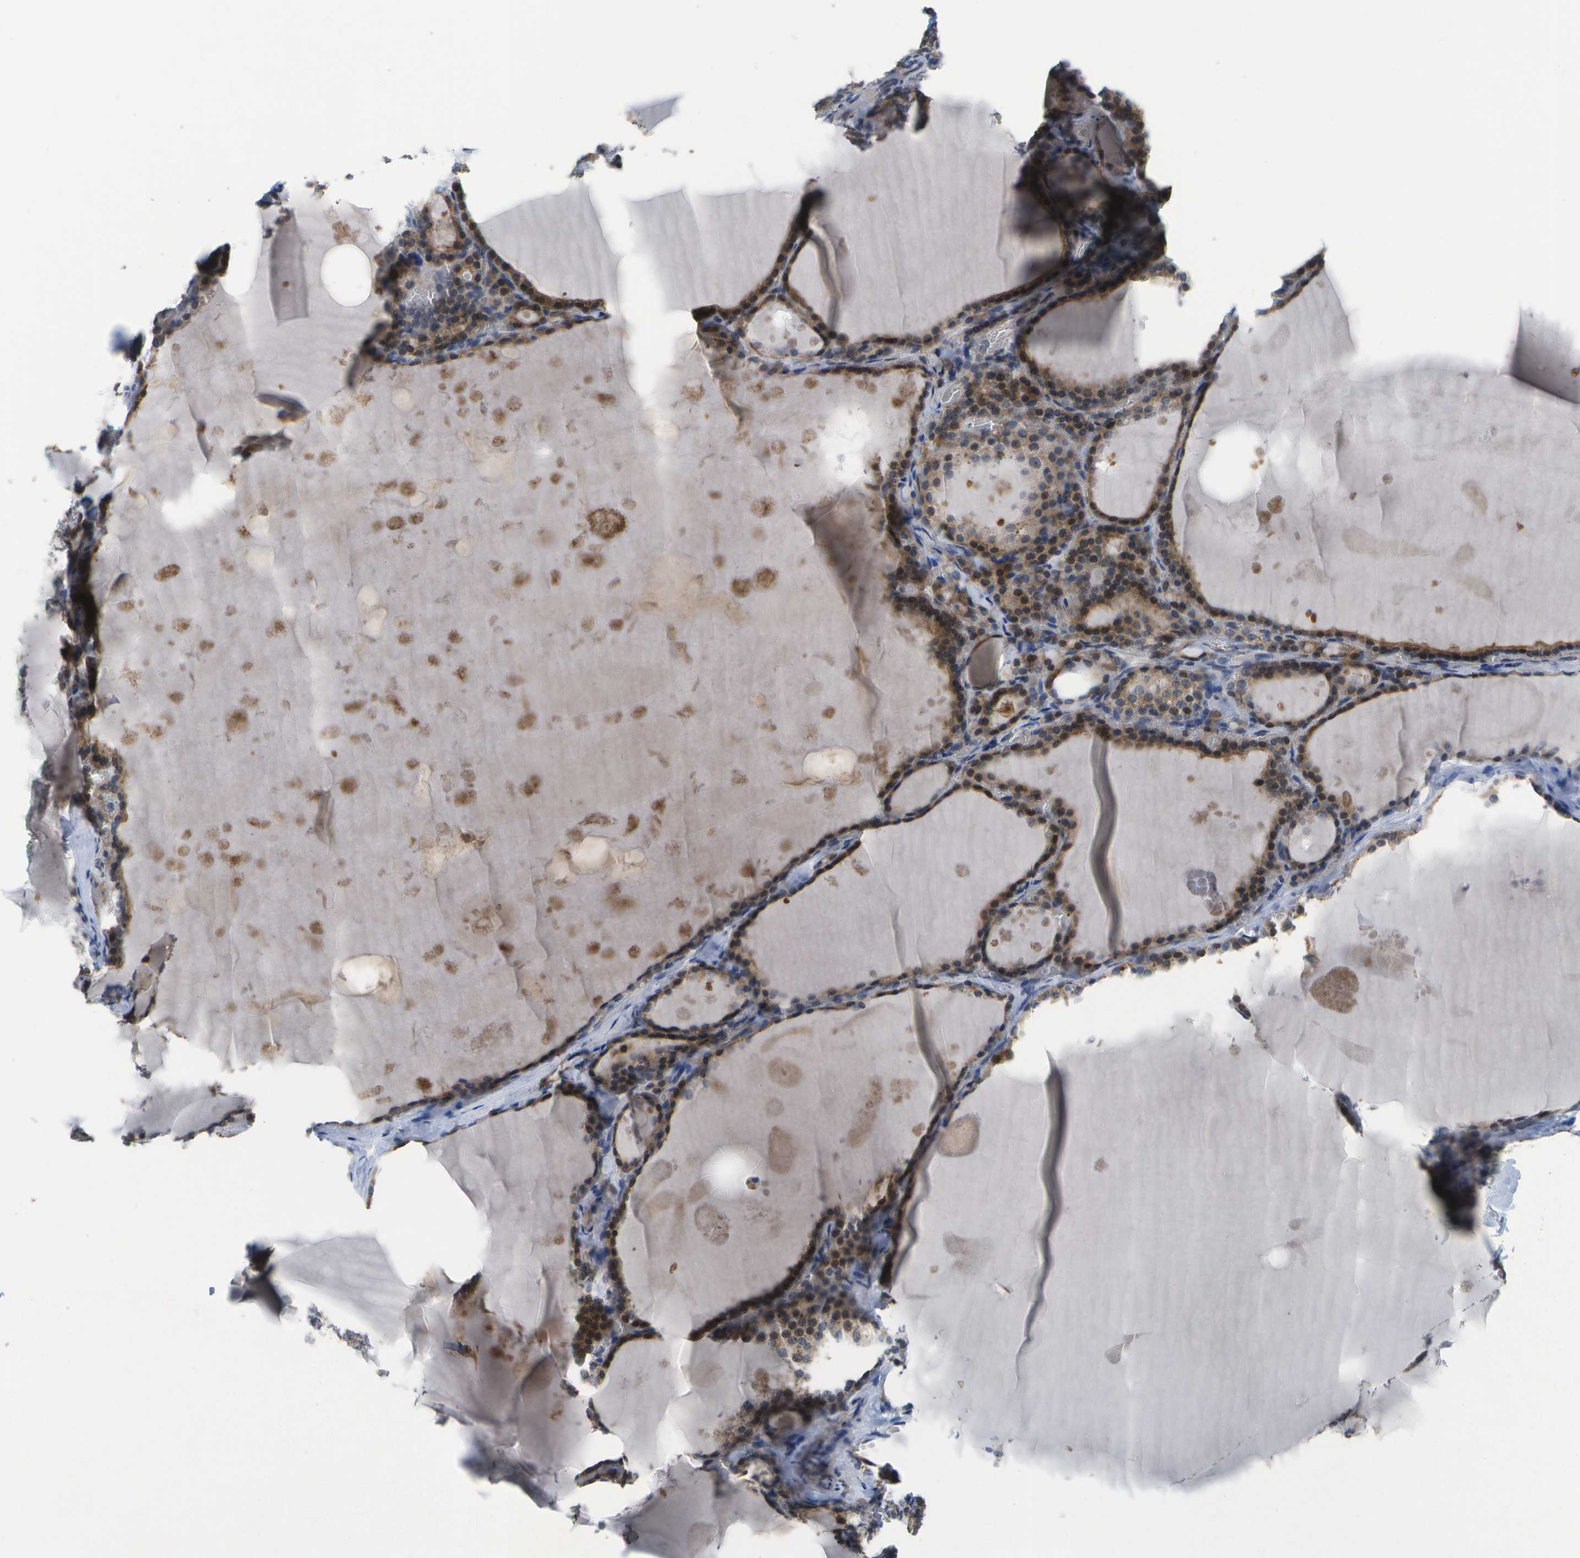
{"staining": {"intensity": "moderate", "quantity": ">75%", "location": "cytoplasmic/membranous,nuclear"}, "tissue": "thyroid gland", "cell_type": "Glandular cells", "image_type": "normal", "snomed": [{"axis": "morphology", "description": "Normal tissue, NOS"}, {"axis": "topography", "description": "Thyroid gland"}], "caption": "Thyroid gland stained with DAB IHC displays medium levels of moderate cytoplasmic/membranous,nuclear staining in about >75% of glandular cells.", "gene": "HADHA", "patient": {"sex": "male", "age": 56}}